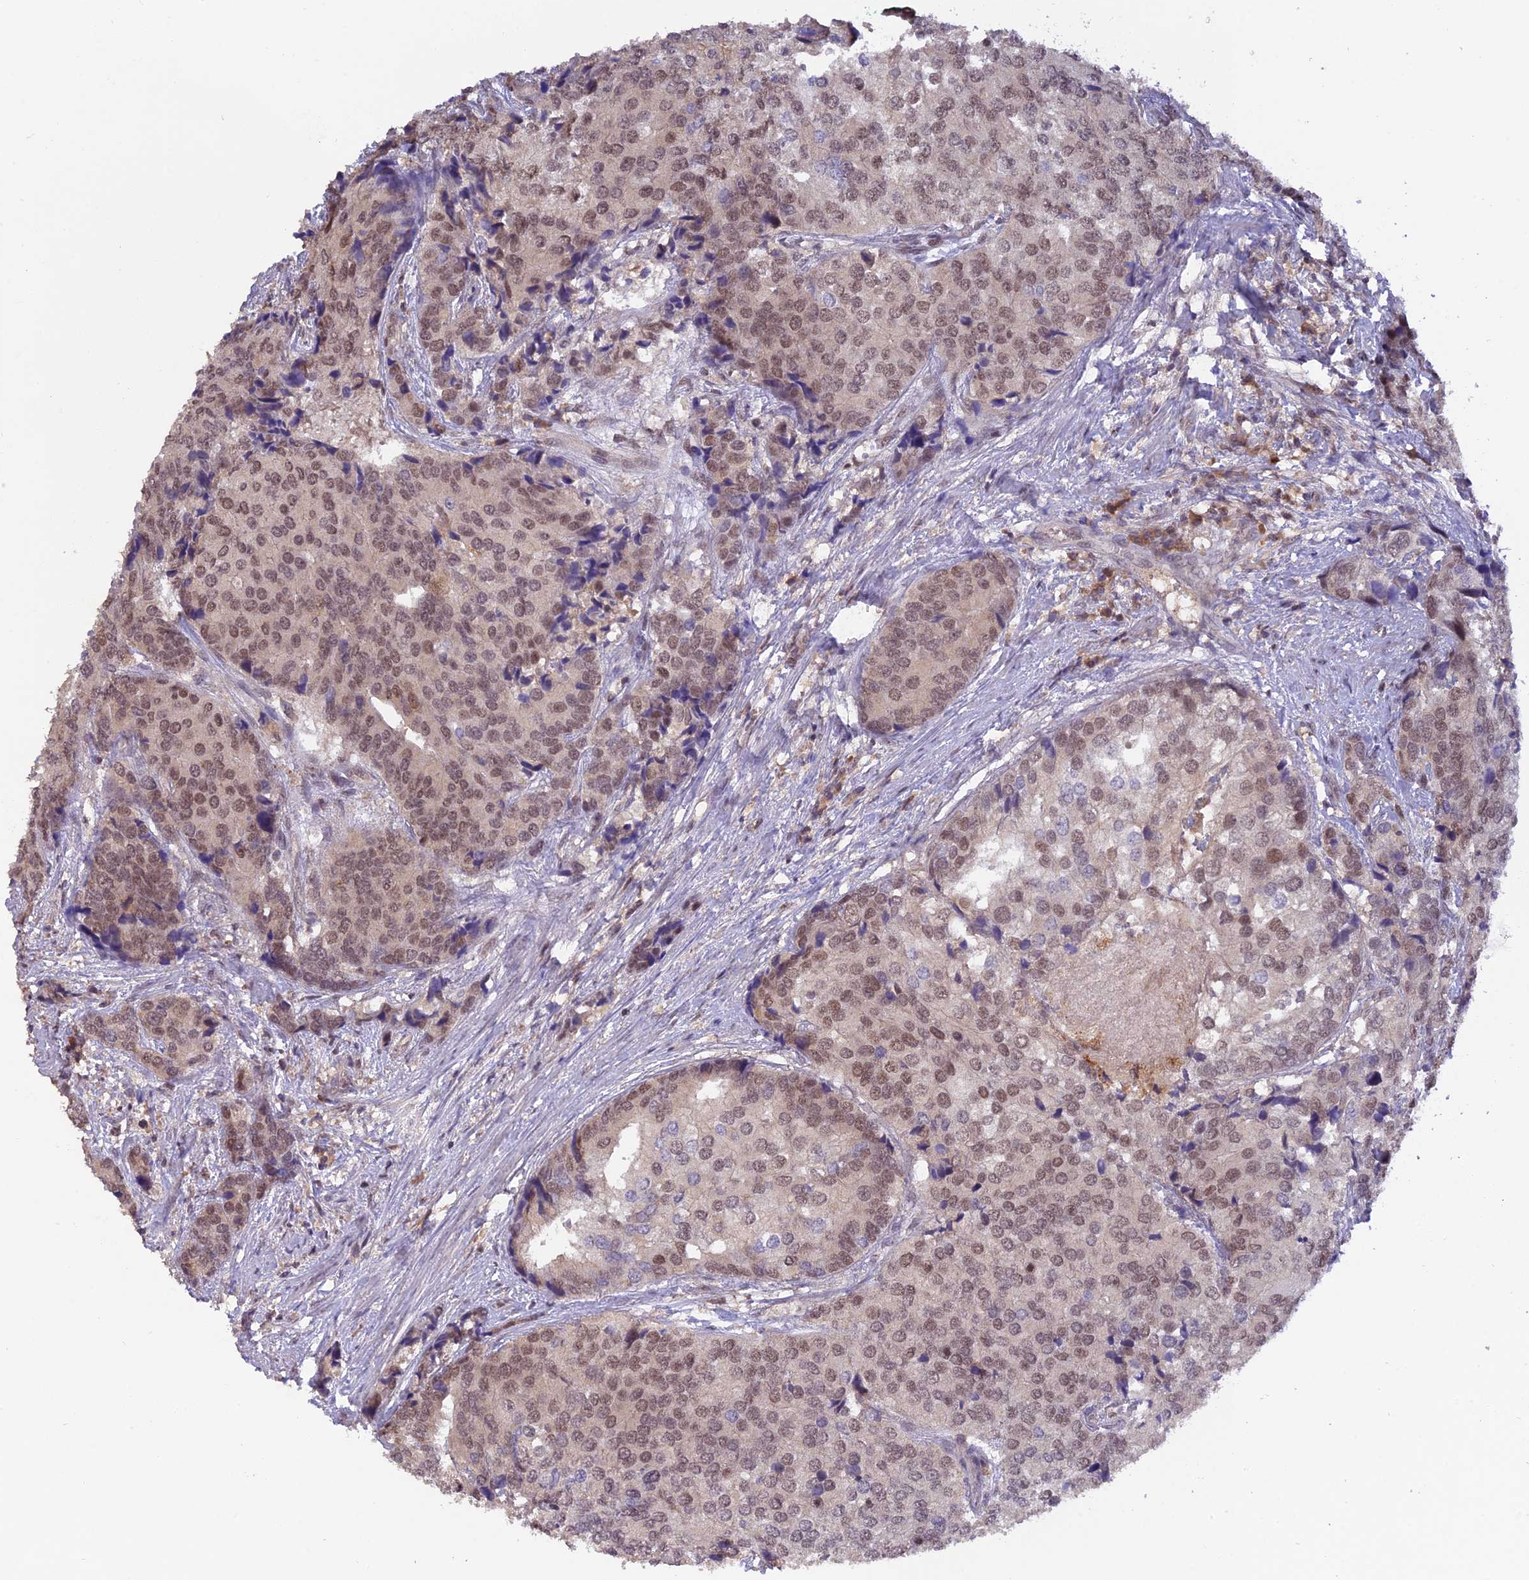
{"staining": {"intensity": "moderate", "quantity": ">75%", "location": "nuclear"}, "tissue": "prostate cancer", "cell_type": "Tumor cells", "image_type": "cancer", "snomed": [{"axis": "morphology", "description": "Adenocarcinoma, High grade"}, {"axis": "topography", "description": "Prostate"}], "caption": "High-power microscopy captured an IHC image of prostate cancer, revealing moderate nuclear expression in about >75% of tumor cells.", "gene": "ZNF436", "patient": {"sex": "male", "age": 62}}